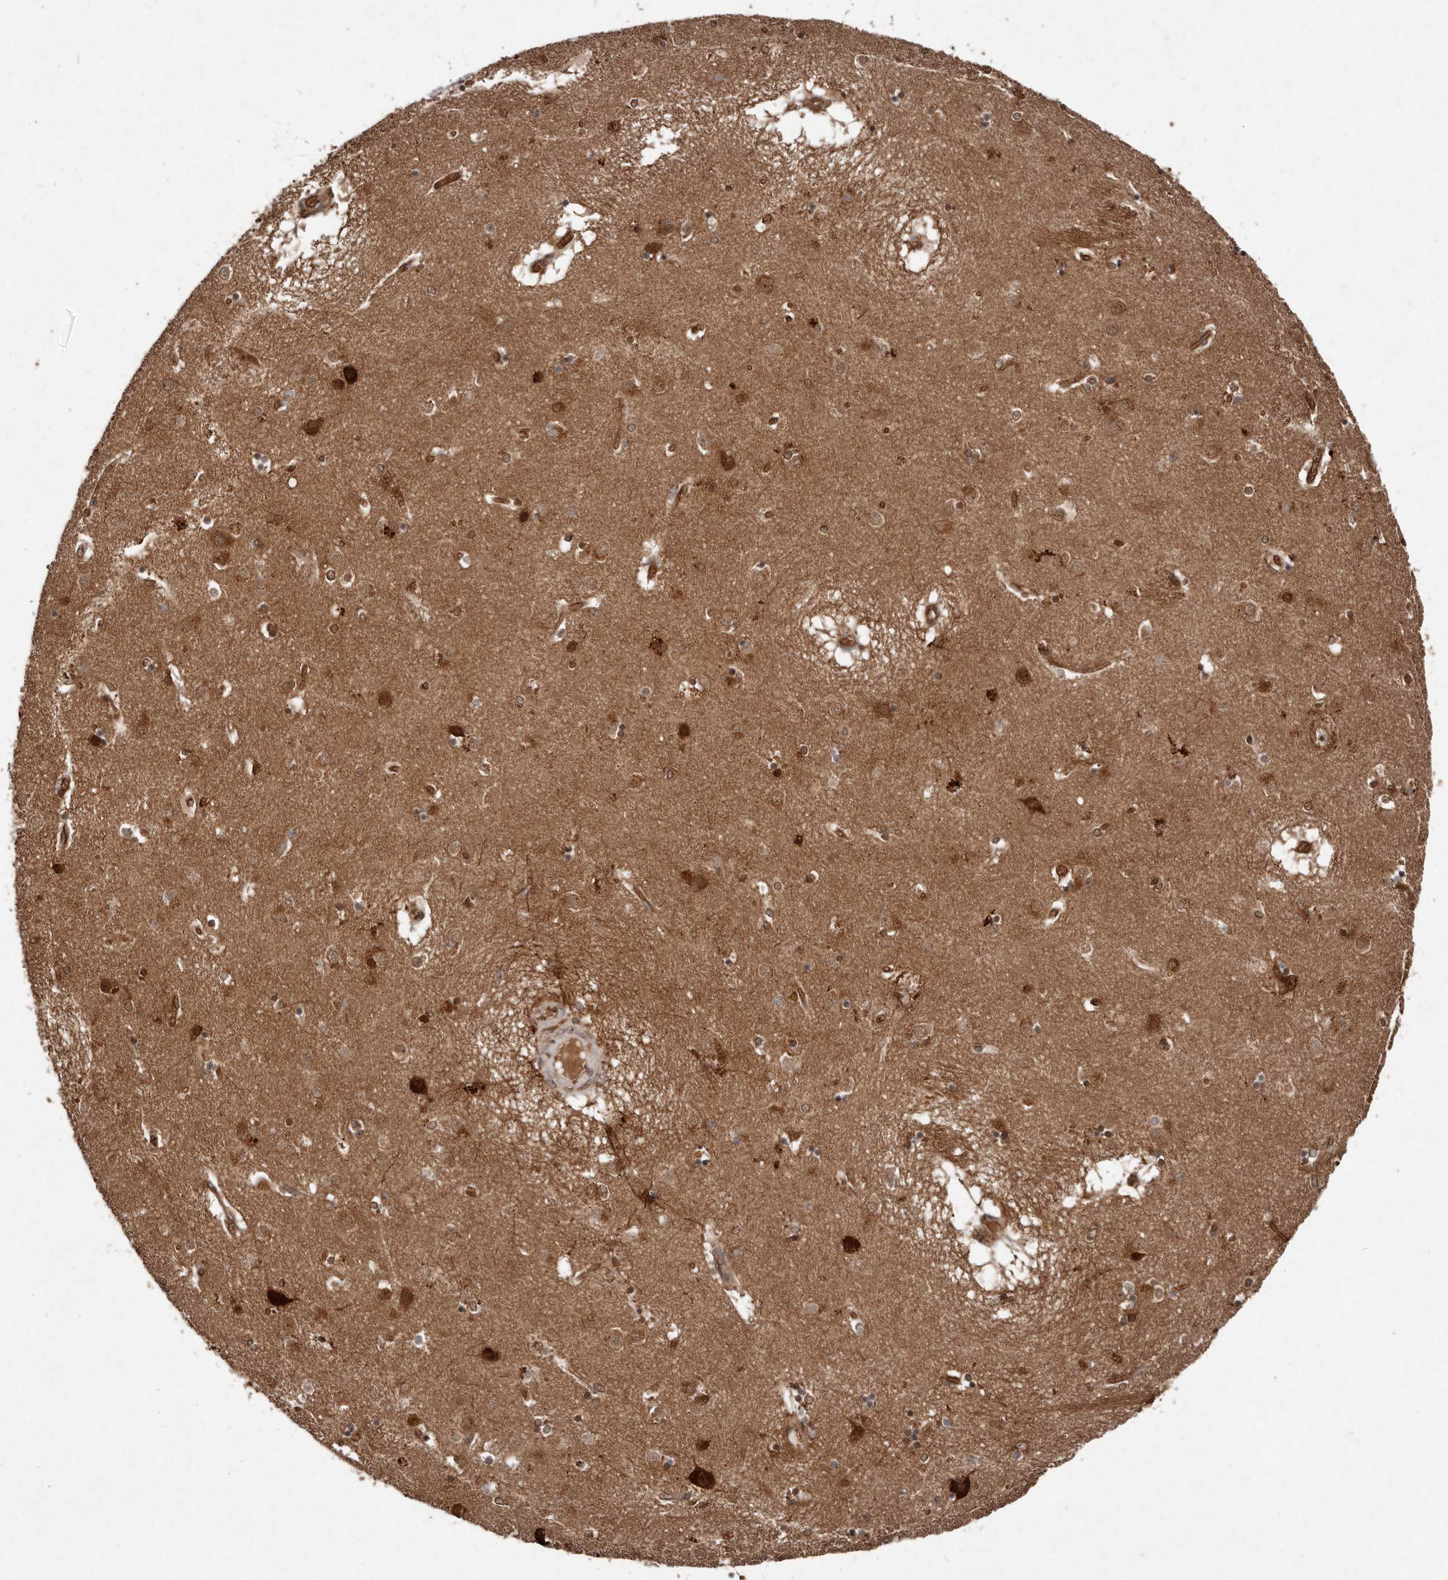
{"staining": {"intensity": "moderate", "quantity": "25%-75%", "location": "cytoplasmic/membranous"}, "tissue": "caudate", "cell_type": "Glial cells", "image_type": "normal", "snomed": [{"axis": "morphology", "description": "Normal tissue, NOS"}, {"axis": "topography", "description": "Lateral ventricle wall"}], "caption": "DAB (3,3'-diaminobenzidine) immunohistochemical staining of normal caudate demonstrates moderate cytoplasmic/membranous protein staining in approximately 25%-75% of glial cells.", "gene": "DIP2C", "patient": {"sex": "male", "age": 70}}